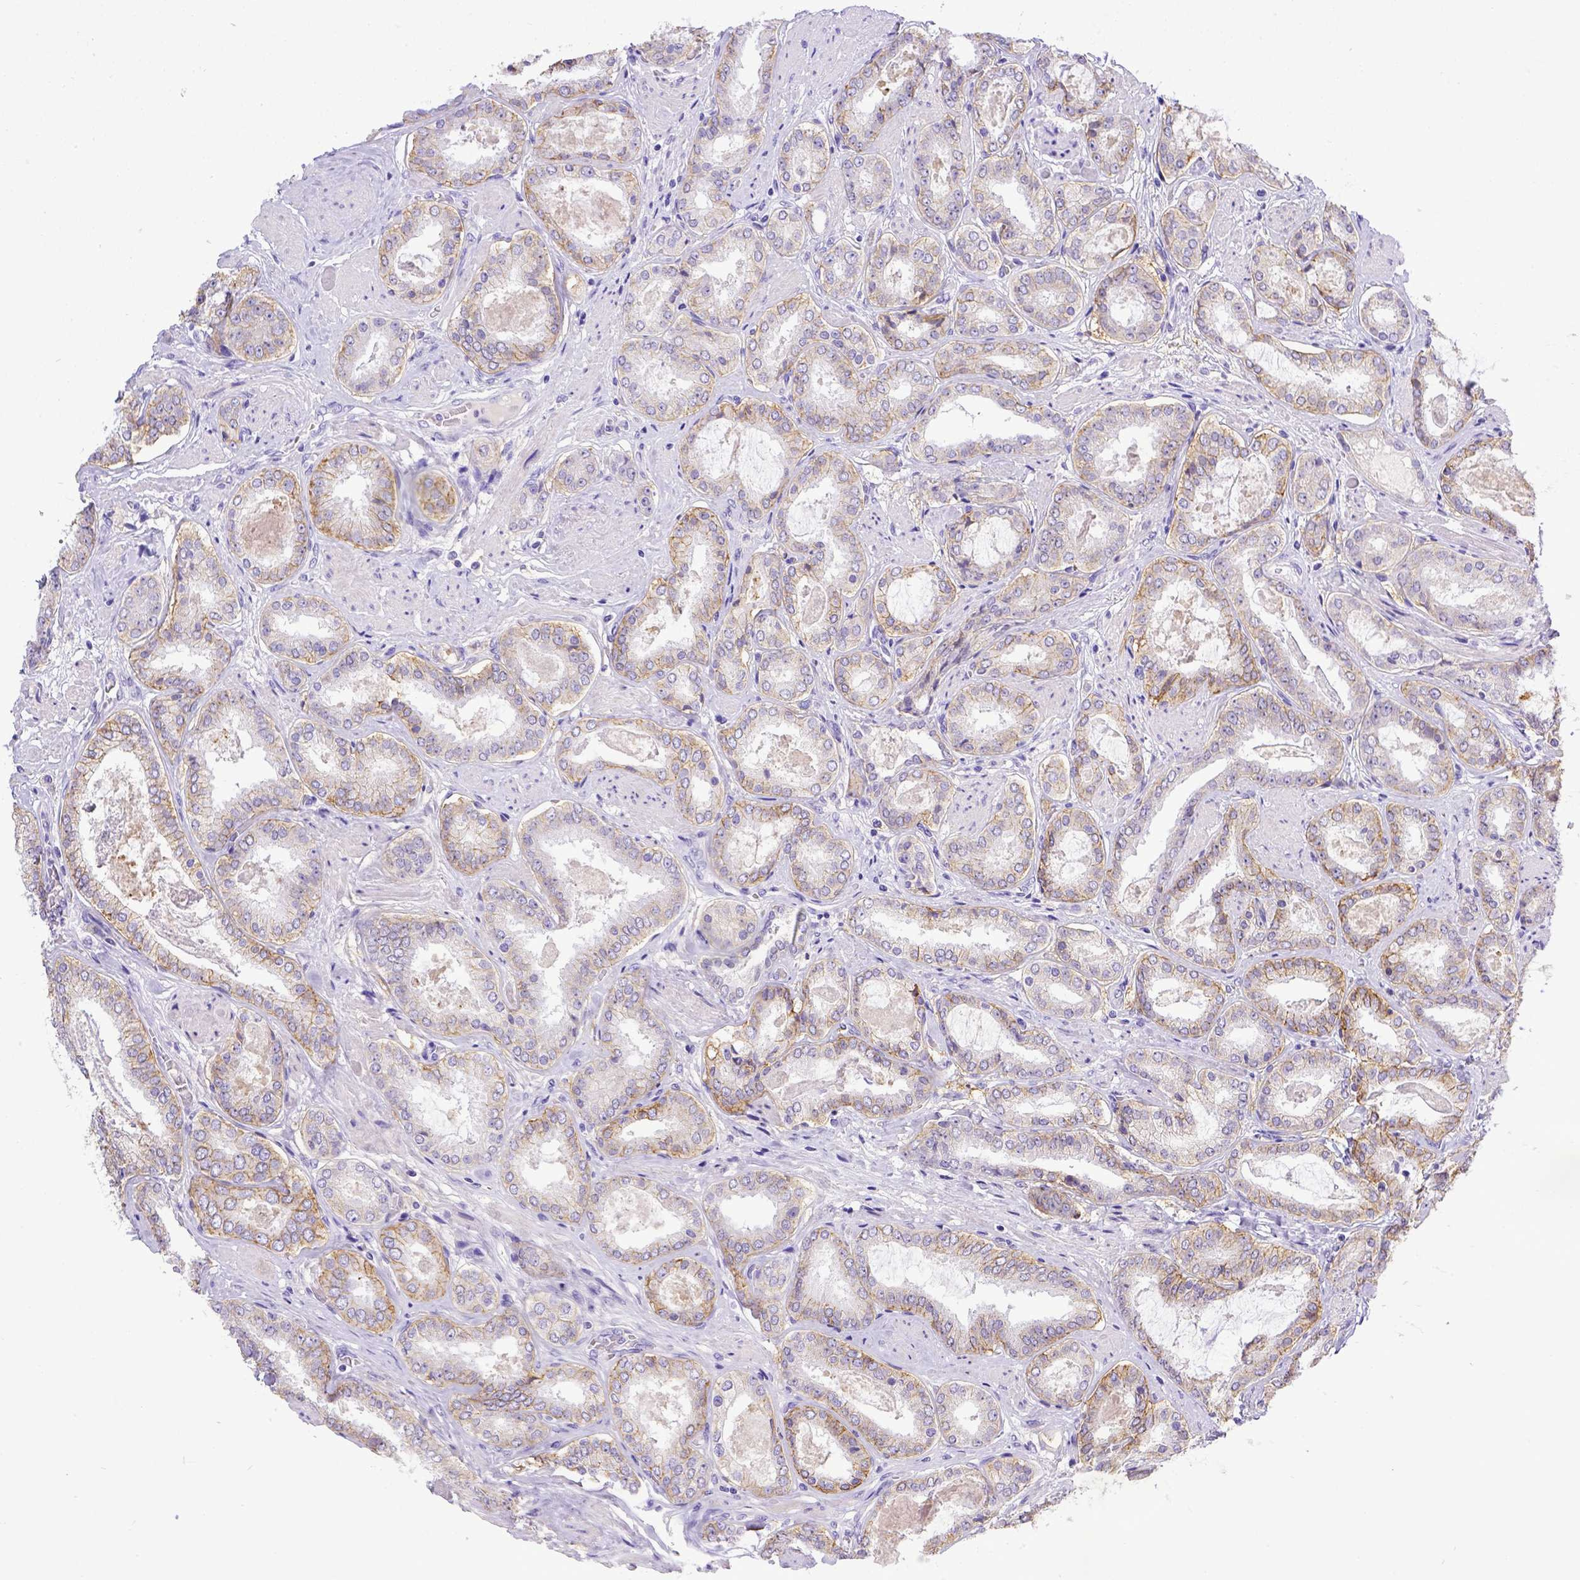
{"staining": {"intensity": "weak", "quantity": "25%-75%", "location": "cytoplasmic/membranous"}, "tissue": "prostate cancer", "cell_type": "Tumor cells", "image_type": "cancer", "snomed": [{"axis": "morphology", "description": "Adenocarcinoma, High grade"}, {"axis": "topography", "description": "Prostate"}], "caption": "Human adenocarcinoma (high-grade) (prostate) stained for a protein (brown) displays weak cytoplasmic/membranous positive positivity in about 25%-75% of tumor cells.", "gene": "BTN1A1", "patient": {"sex": "male", "age": 63}}